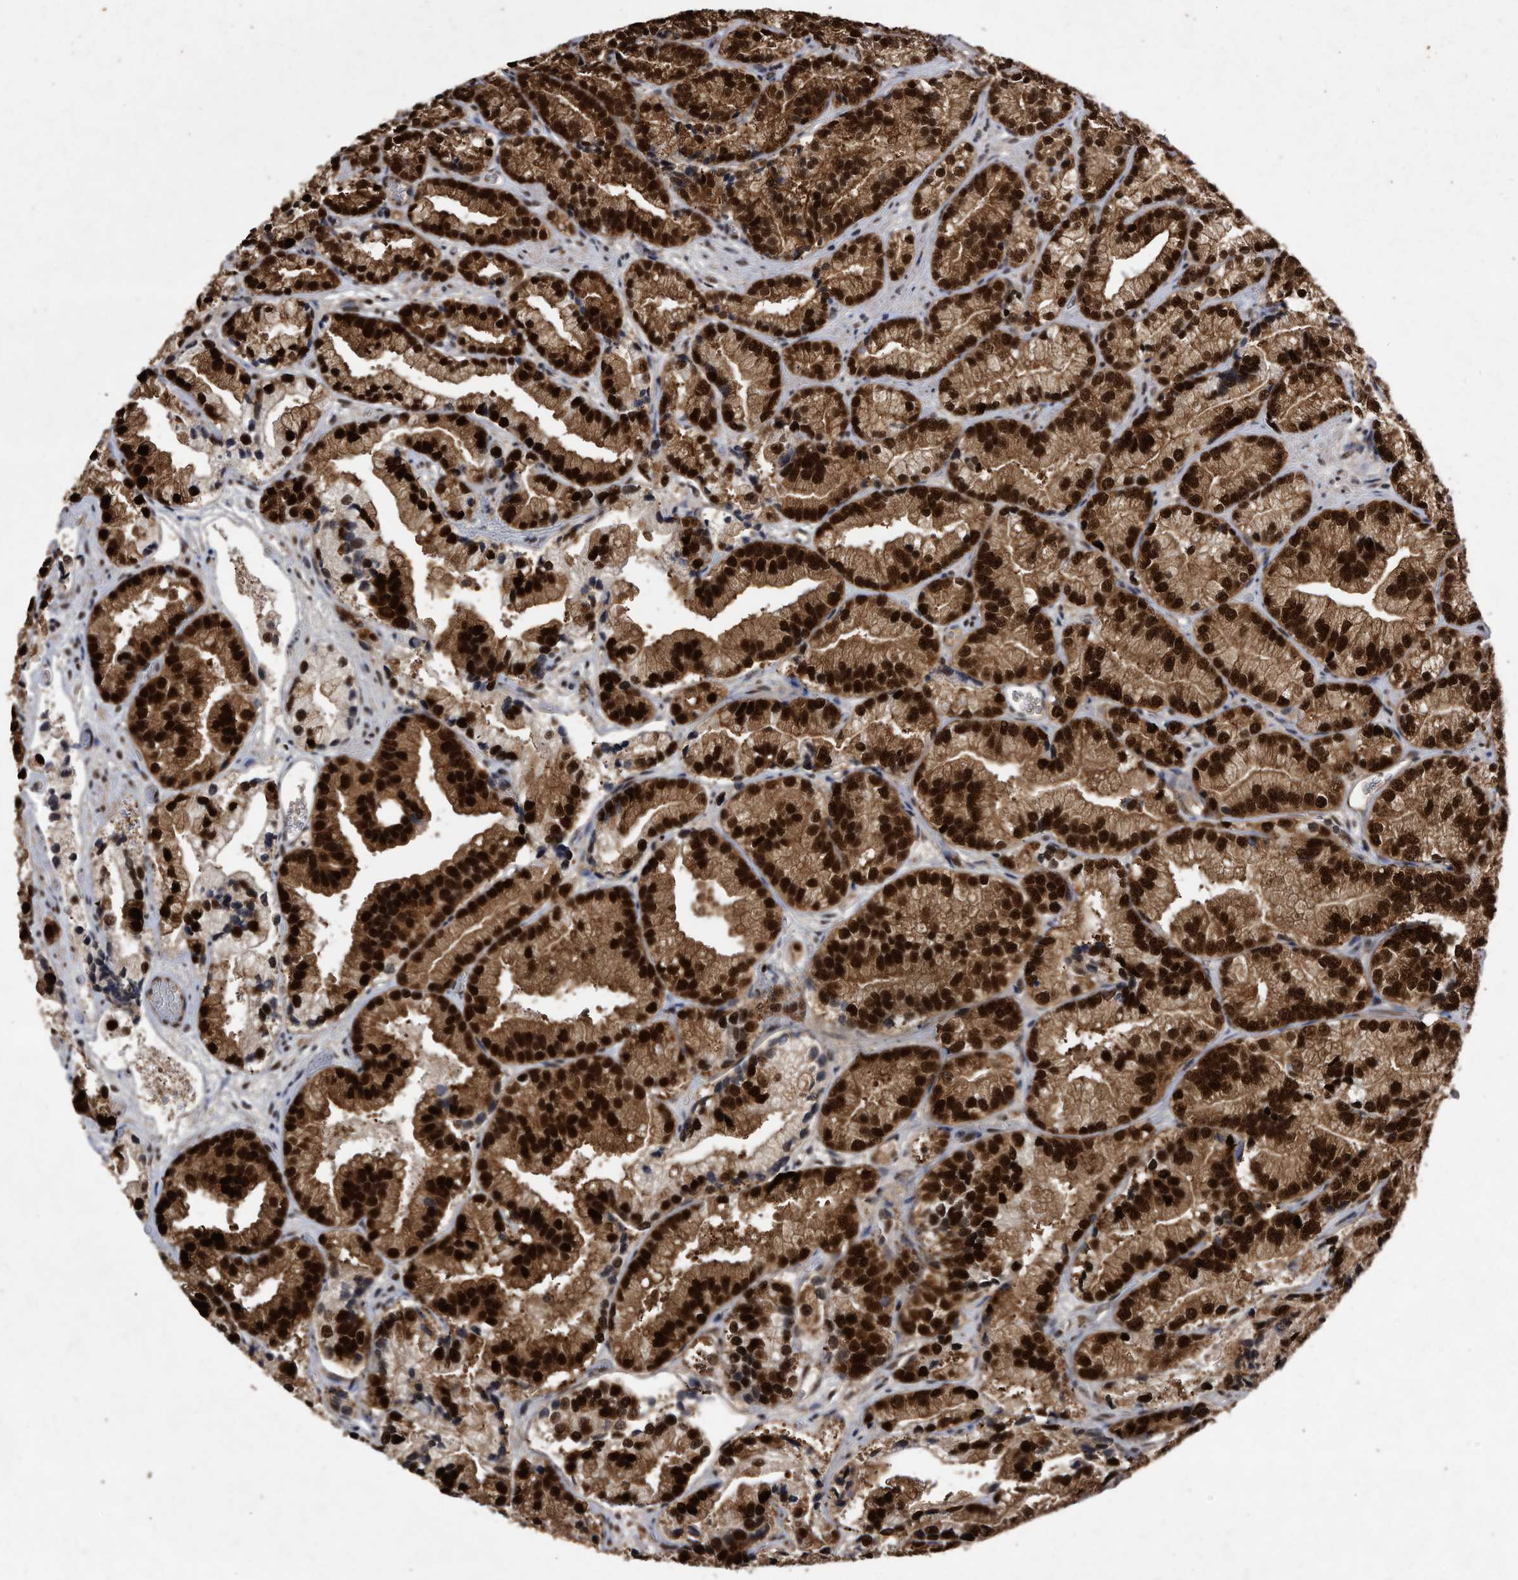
{"staining": {"intensity": "strong", "quantity": ">75%", "location": "cytoplasmic/membranous,nuclear"}, "tissue": "prostate cancer", "cell_type": "Tumor cells", "image_type": "cancer", "snomed": [{"axis": "morphology", "description": "Adenocarcinoma, Low grade"}, {"axis": "topography", "description": "Prostate"}], "caption": "Immunohistochemical staining of human prostate cancer (adenocarcinoma (low-grade)) displays high levels of strong cytoplasmic/membranous and nuclear positivity in approximately >75% of tumor cells.", "gene": "RAD23B", "patient": {"sex": "male", "age": 89}}